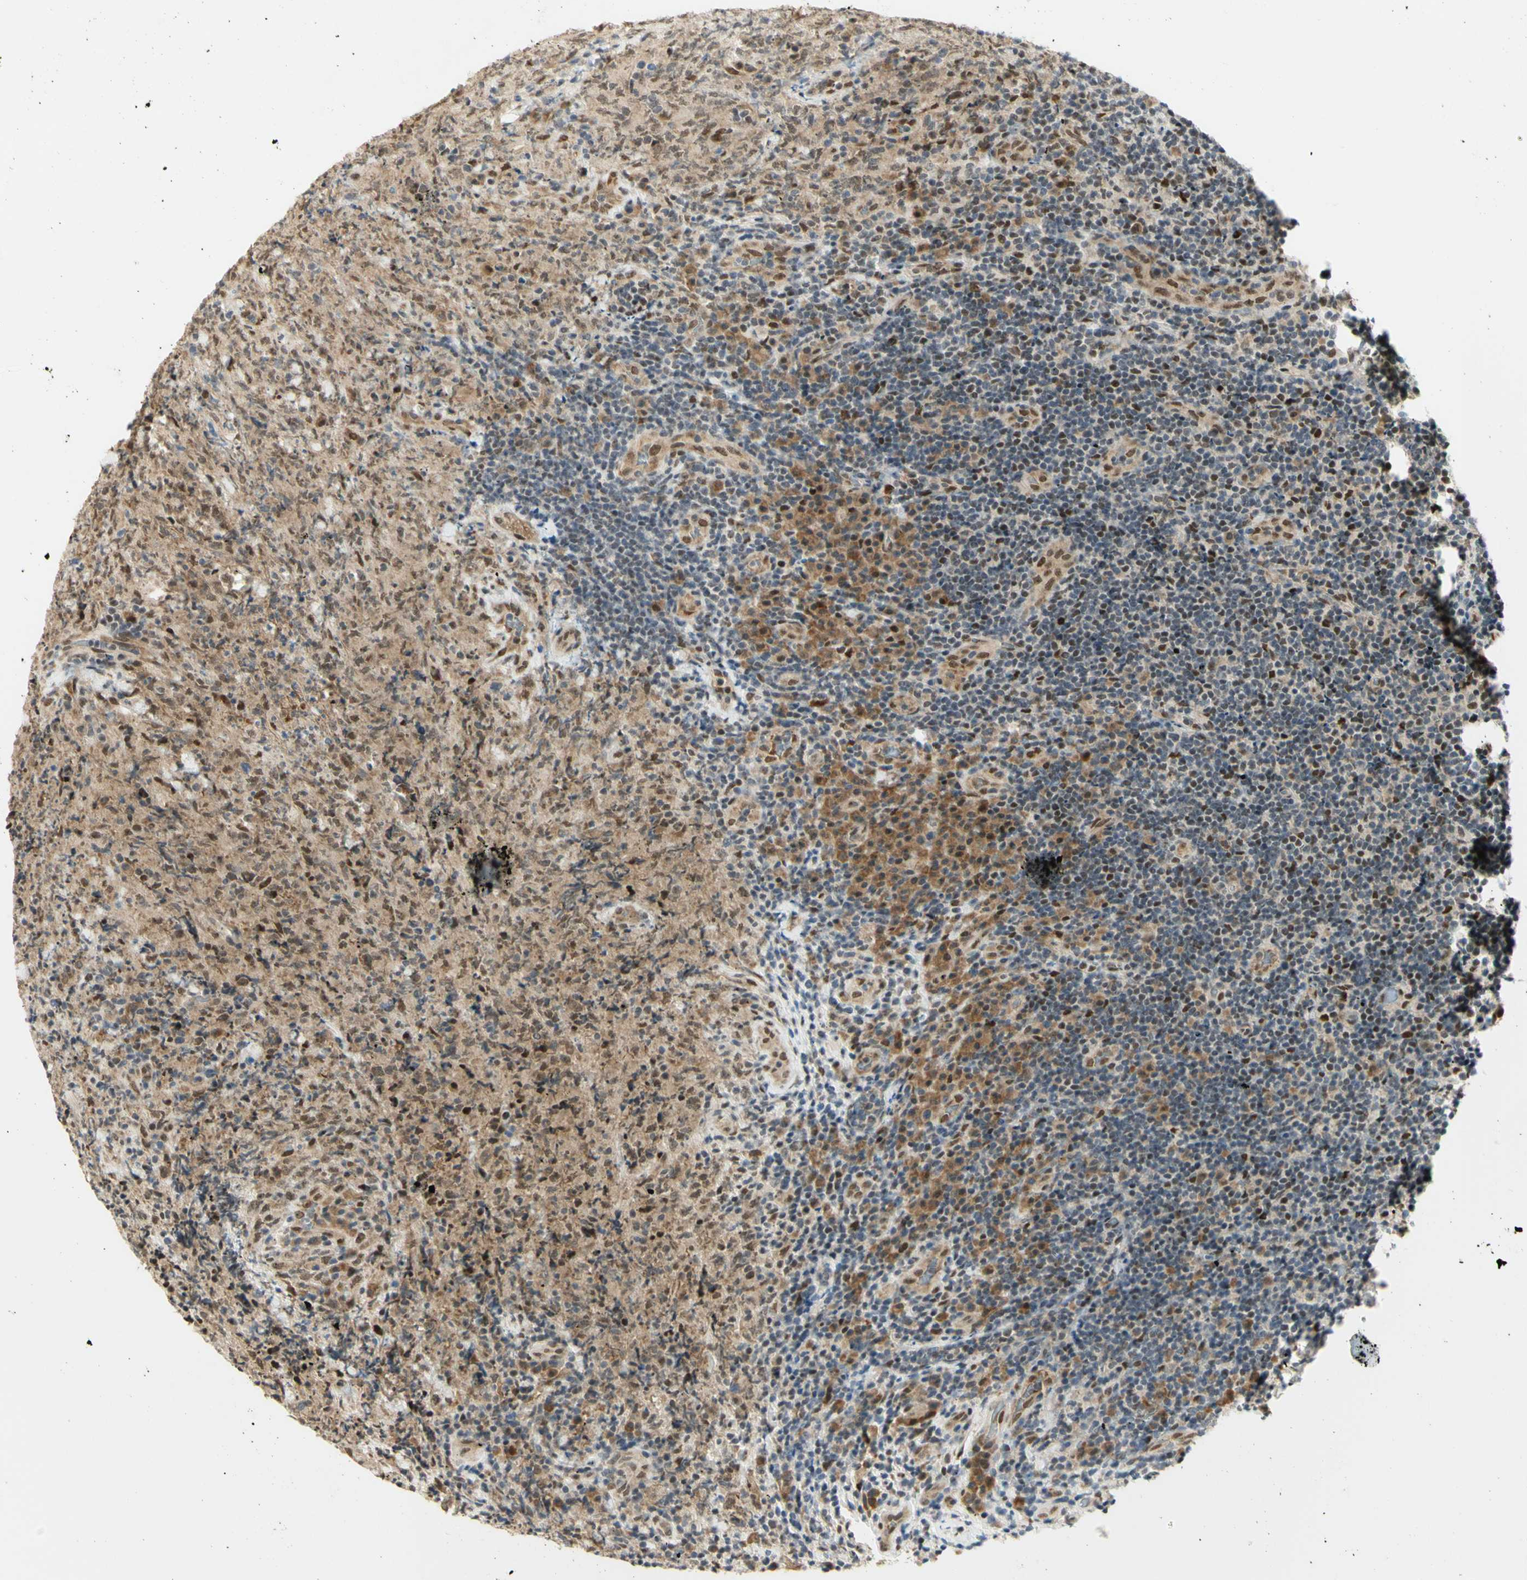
{"staining": {"intensity": "moderate", "quantity": "<25%", "location": "nuclear"}, "tissue": "lymphoma", "cell_type": "Tumor cells", "image_type": "cancer", "snomed": [{"axis": "morphology", "description": "Malignant lymphoma, non-Hodgkin's type, High grade"}, {"axis": "topography", "description": "Tonsil"}], "caption": "Immunohistochemistry (IHC) (DAB (3,3'-diaminobenzidine)) staining of high-grade malignant lymphoma, non-Hodgkin's type exhibits moderate nuclear protein expression in approximately <25% of tumor cells.", "gene": "DDX1", "patient": {"sex": "female", "age": 36}}